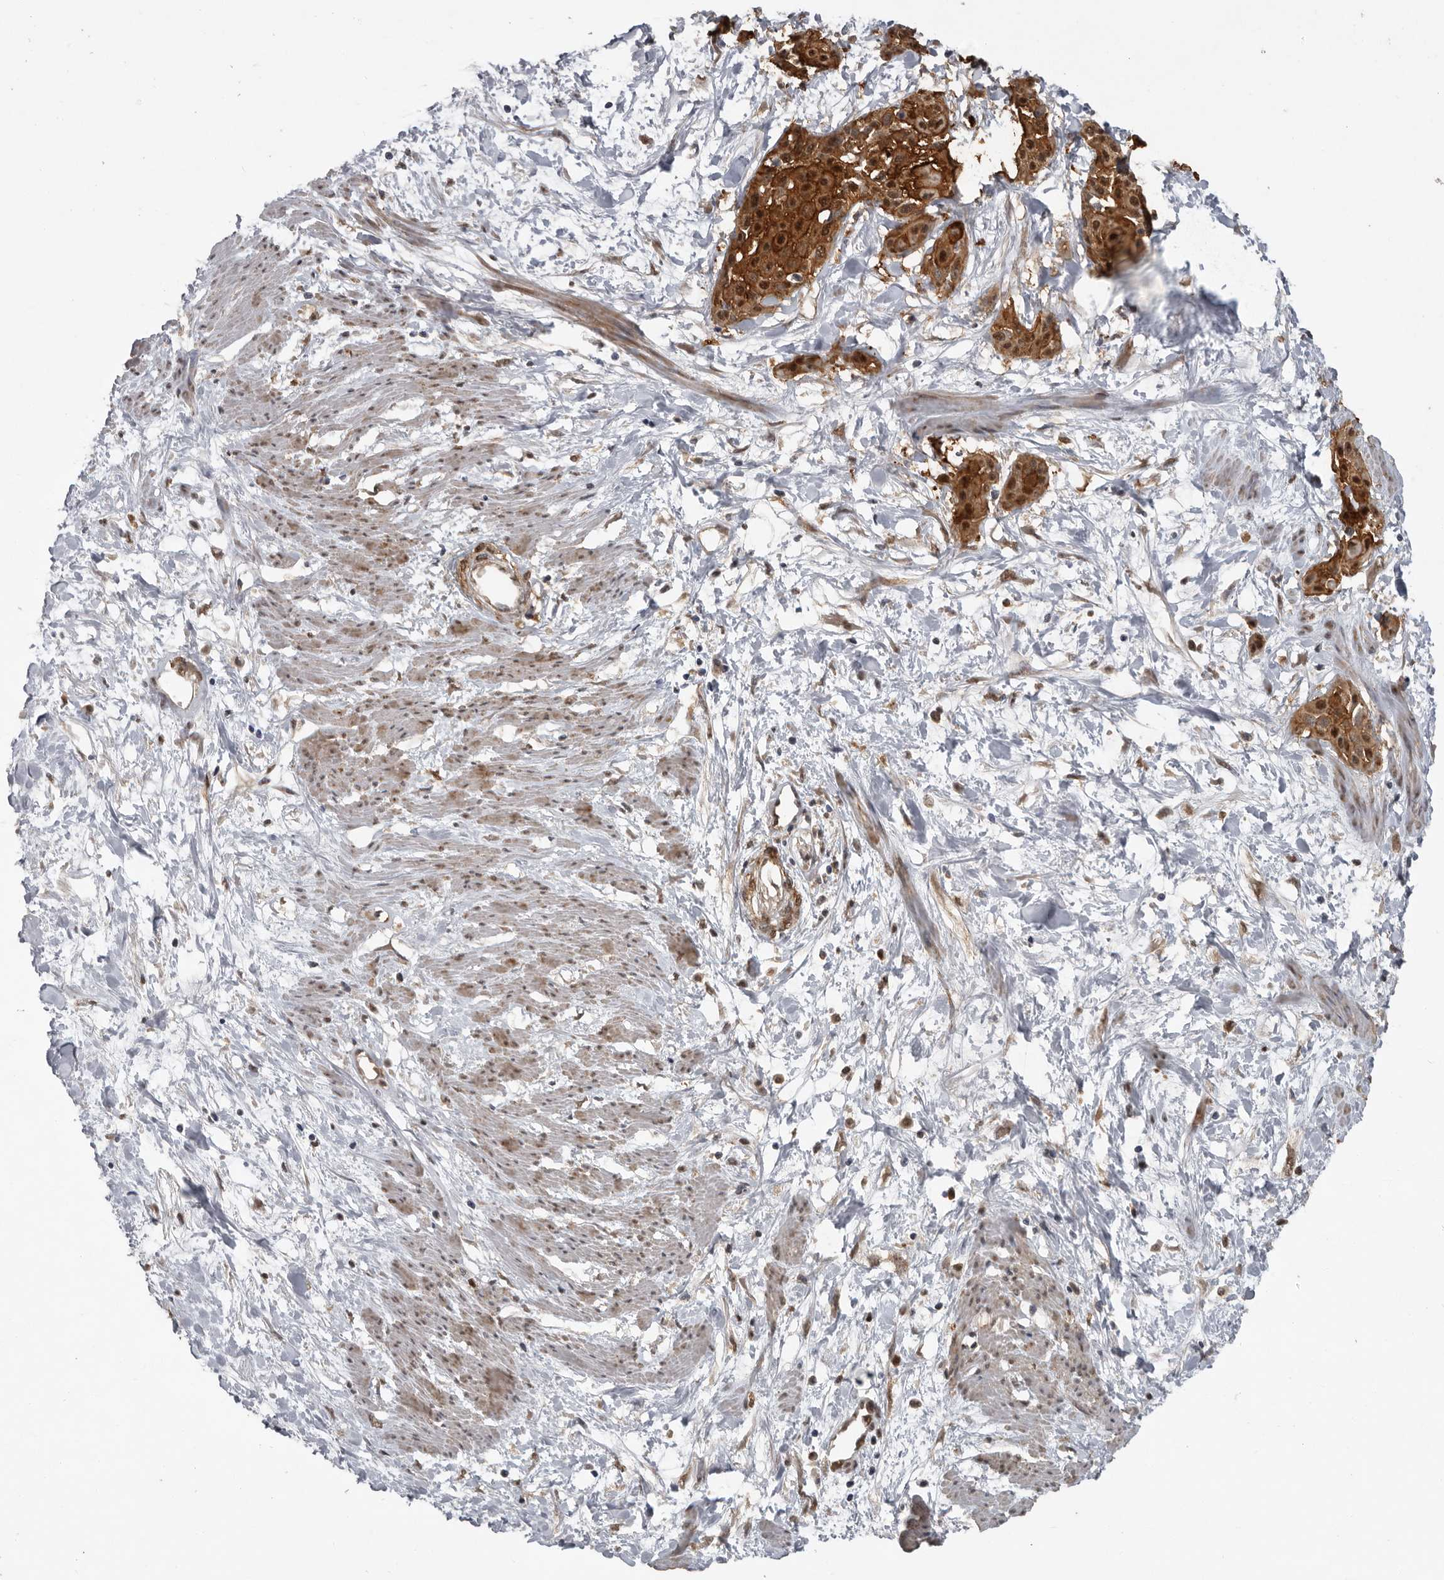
{"staining": {"intensity": "strong", "quantity": ">75%", "location": "cytoplasmic/membranous,nuclear"}, "tissue": "cervical cancer", "cell_type": "Tumor cells", "image_type": "cancer", "snomed": [{"axis": "morphology", "description": "Squamous cell carcinoma, NOS"}, {"axis": "topography", "description": "Cervix"}], "caption": "This is an image of IHC staining of squamous cell carcinoma (cervical), which shows strong positivity in the cytoplasmic/membranous and nuclear of tumor cells.", "gene": "MTF1", "patient": {"sex": "female", "age": 57}}